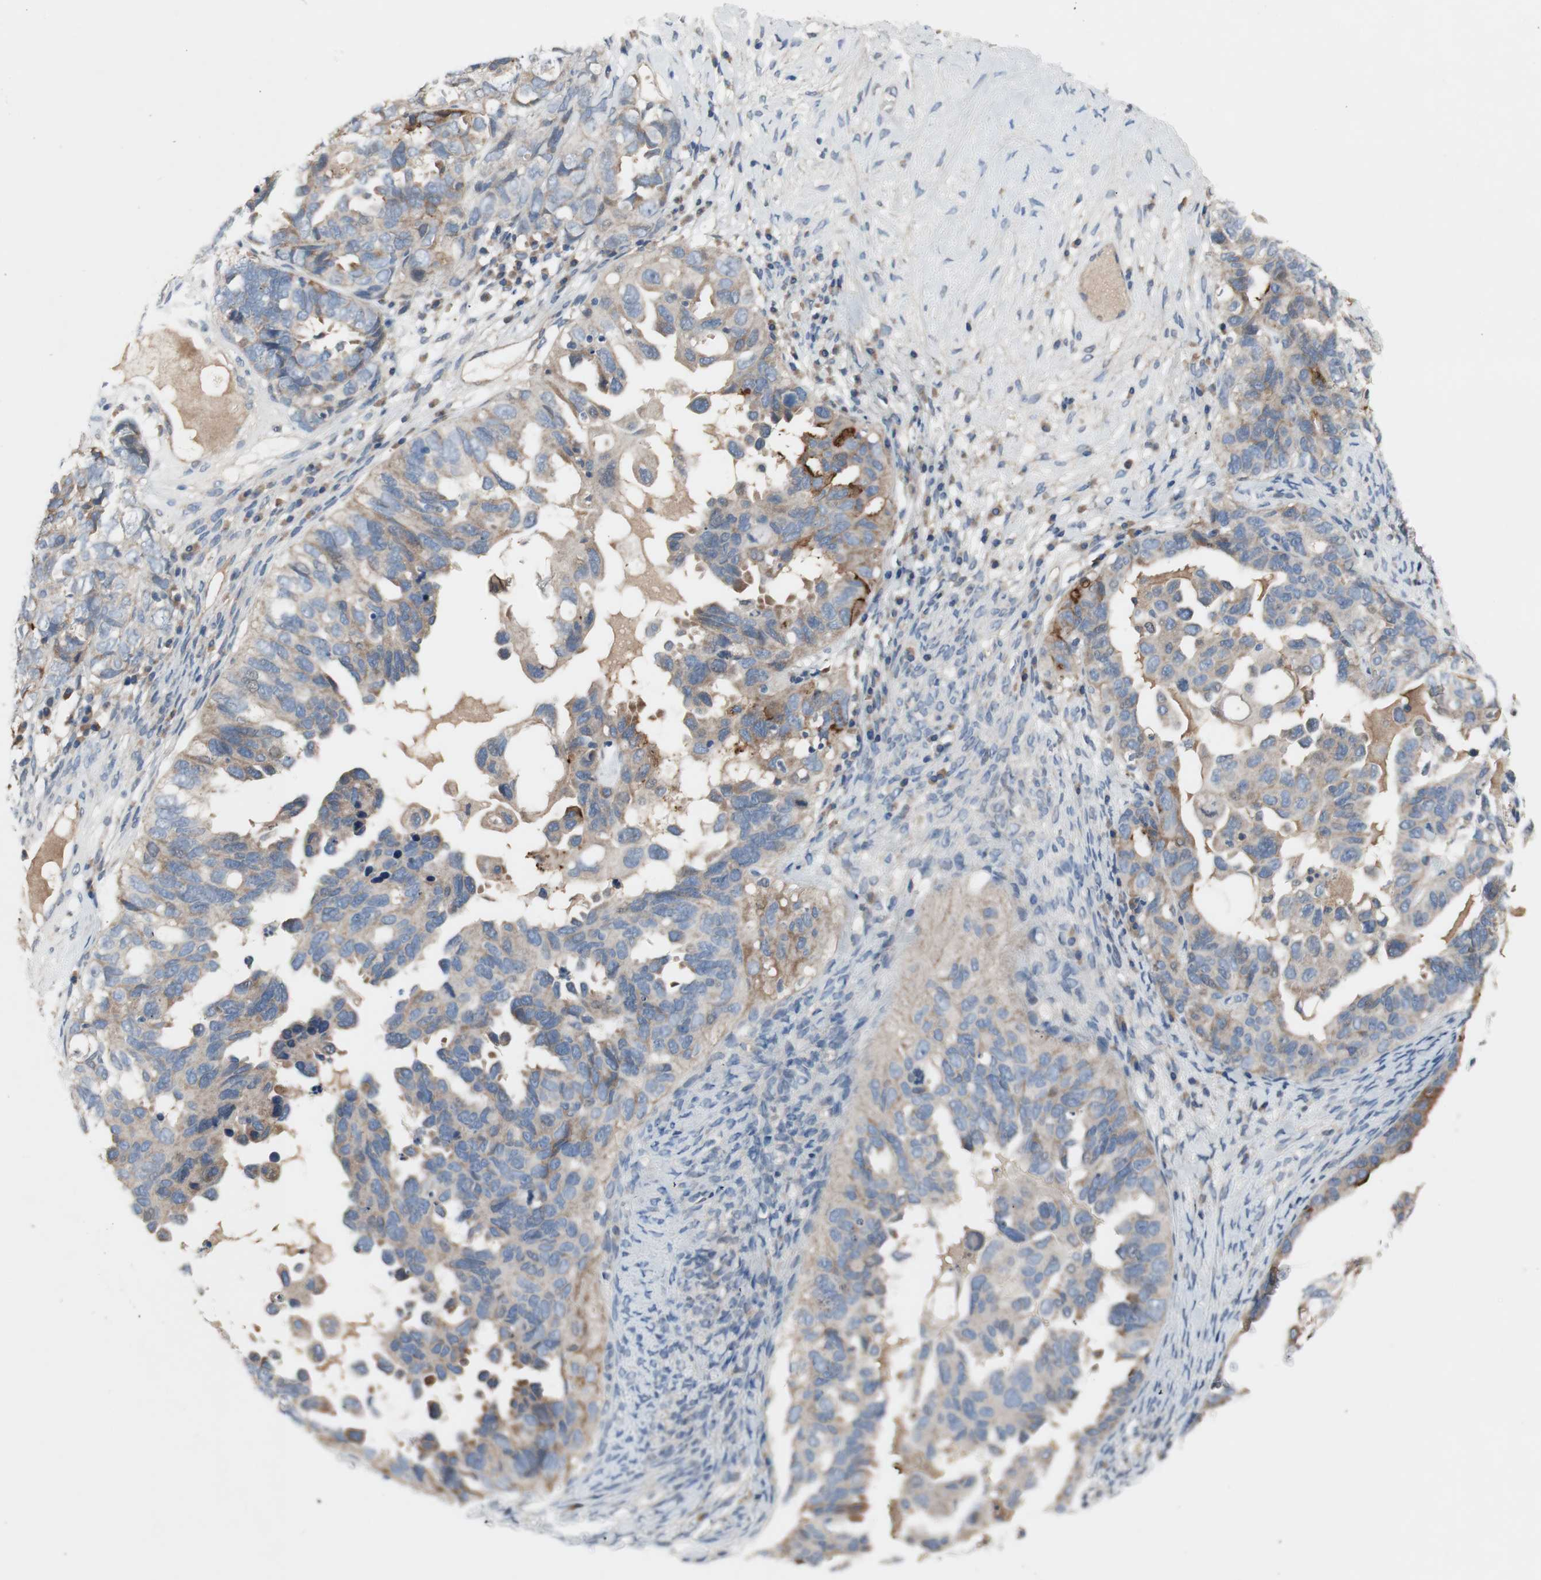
{"staining": {"intensity": "strong", "quantity": "<25%", "location": "cytoplasmic/membranous"}, "tissue": "ovarian cancer", "cell_type": "Tumor cells", "image_type": "cancer", "snomed": [{"axis": "morphology", "description": "Cystadenocarcinoma, serous, NOS"}, {"axis": "topography", "description": "Ovary"}], "caption": "The image shows a brown stain indicating the presence of a protein in the cytoplasmic/membranous of tumor cells in ovarian cancer (serous cystadenocarcinoma). Nuclei are stained in blue.", "gene": "TACR3", "patient": {"sex": "female", "age": 82}}